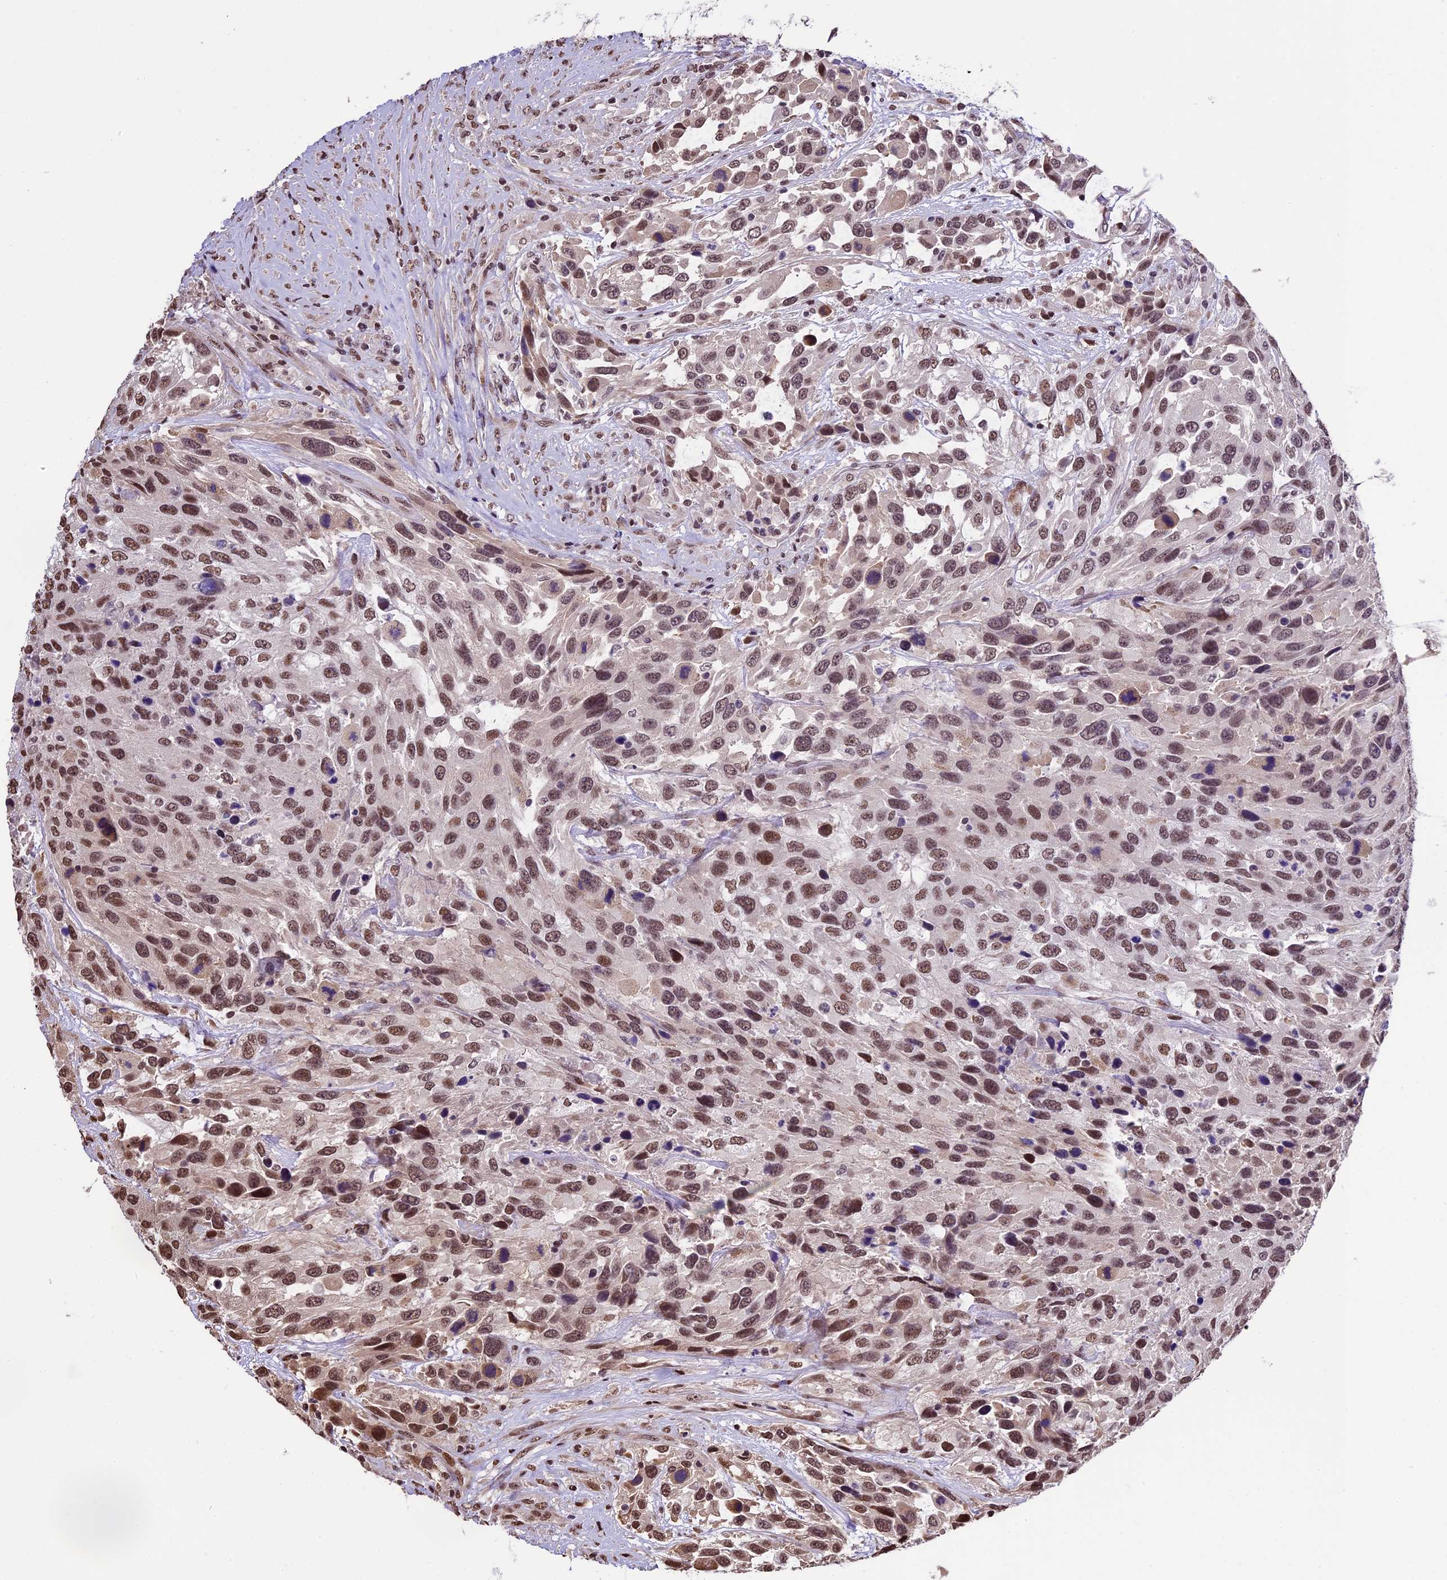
{"staining": {"intensity": "moderate", "quantity": ">75%", "location": "nuclear"}, "tissue": "urothelial cancer", "cell_type": "Tumor cells", "image_type": "cancer", "snomed": [{"axis": "morphology", "description": "Urothelial carcinoma, High grade"}, {"axis": "topography", "description": "Urinary bladder"}], "caption": "Immunohistochemistry histopathology image of neoplastic tissue: human urothelial cancer stained using immunohistochemistry shows medium levels of moderate protein expression localized specifically in the nuclear of tumor cells, appearing as a nuclear brown color.", "gene": "POLR3E", "patient": {"sex": "female", "age": 70}}